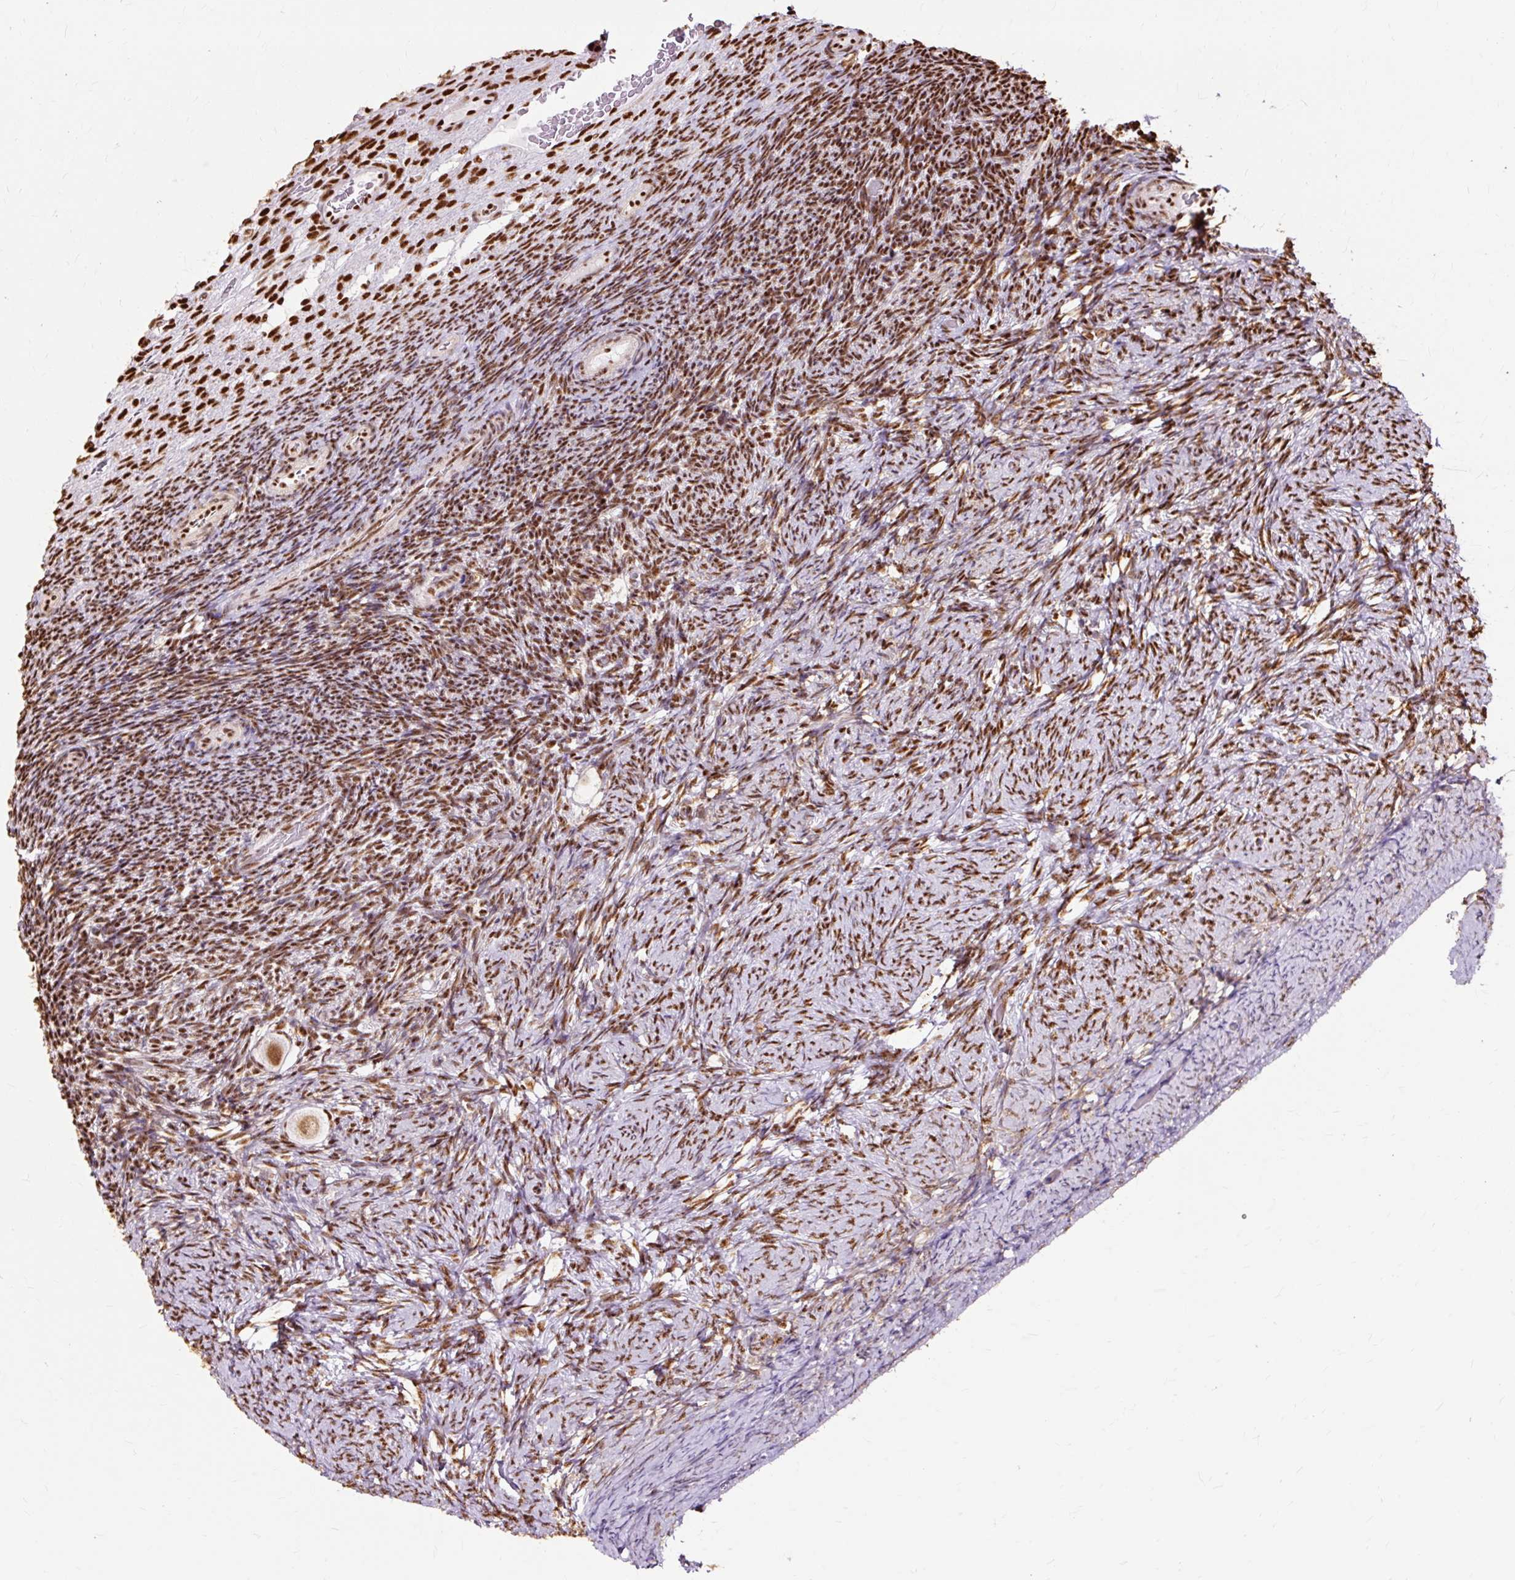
{"staining": {"intensity": "moderate", "quantity": ">75%", "location": "cytoplasmic/membranous,nuclear"}, "tissue": "ovary", "cell_type": "Follicle cells", "image_type": "normal", "snomed": [{"axis": "morphology", "description": "Normal tissue, NOS"}, {"axis": "topography", "description": "Ovary"}], "caption": "This photomicrograph reveals IHC staining of unremarkable ovary, with medium moderate cytoplasmic/membranous,nuclear staining in approximately >75% of follicle cells.", "gene": "XRCC6", "patient": {"sex": "female", "age": 34}}